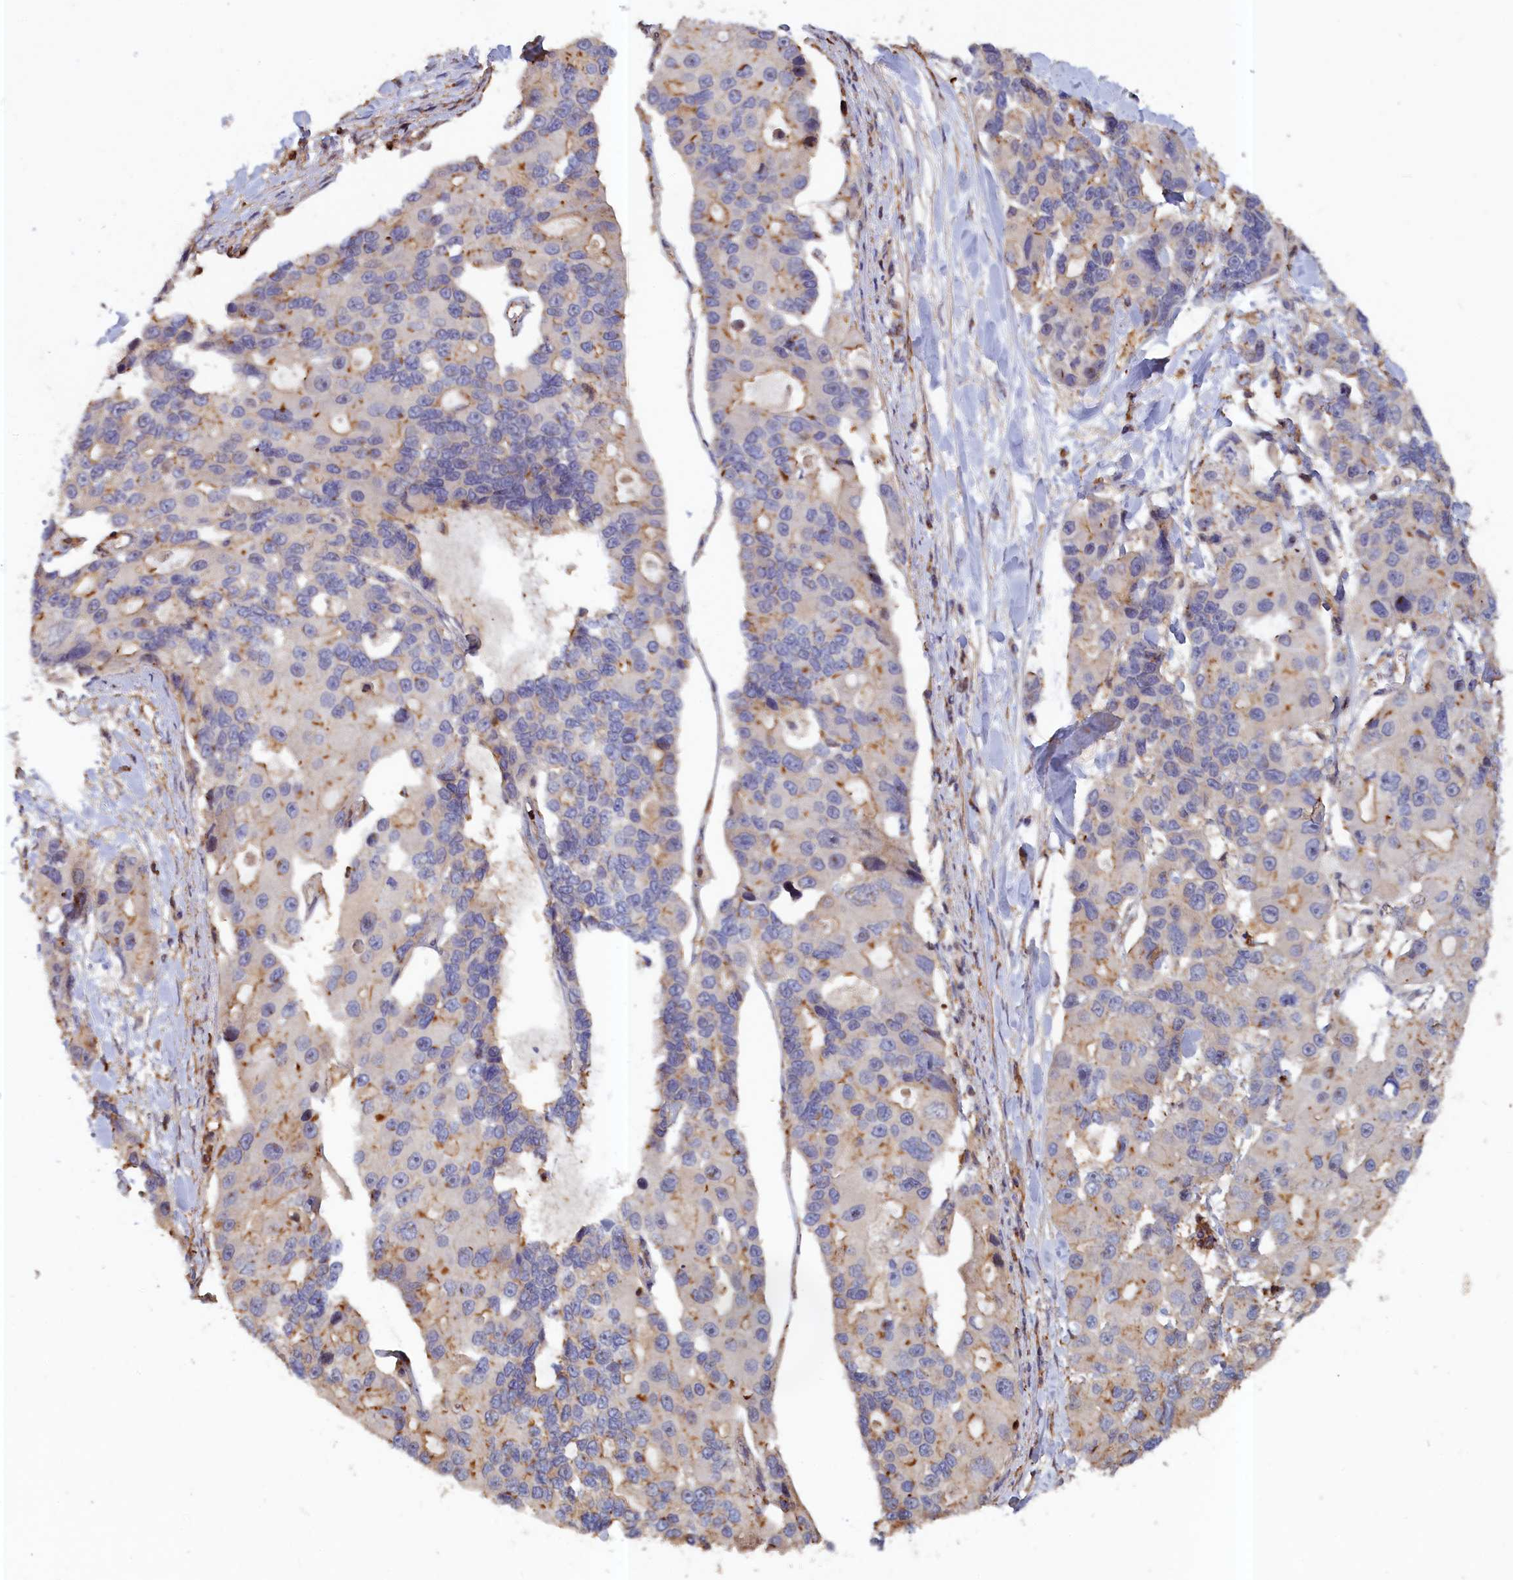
{"staining": {"intensity": "negative", "quantity": "none", "location": "none"}, "tissue": "lung cancer", "cell_type": "Tumor cells", "image_type": "cancer", "snomed": [{"axis": "morphology", "description": "Adenocarcinoma, NOS"}, {"axis": "topography", "description": "Lung"}], "caption": "High power microscopy image of an immunohistochemistry histopathology image of lung cancer (adenocarcinoma), revealing no significant positivity in tumor cells. Brightfield microscopy of immunohistochemistry (IHC) stained with DAB (brown) and hematoxylin (blue), captured at high magnification.", "gene": "ANKRD27", "patient": {"sex": "female", "age": 54}}